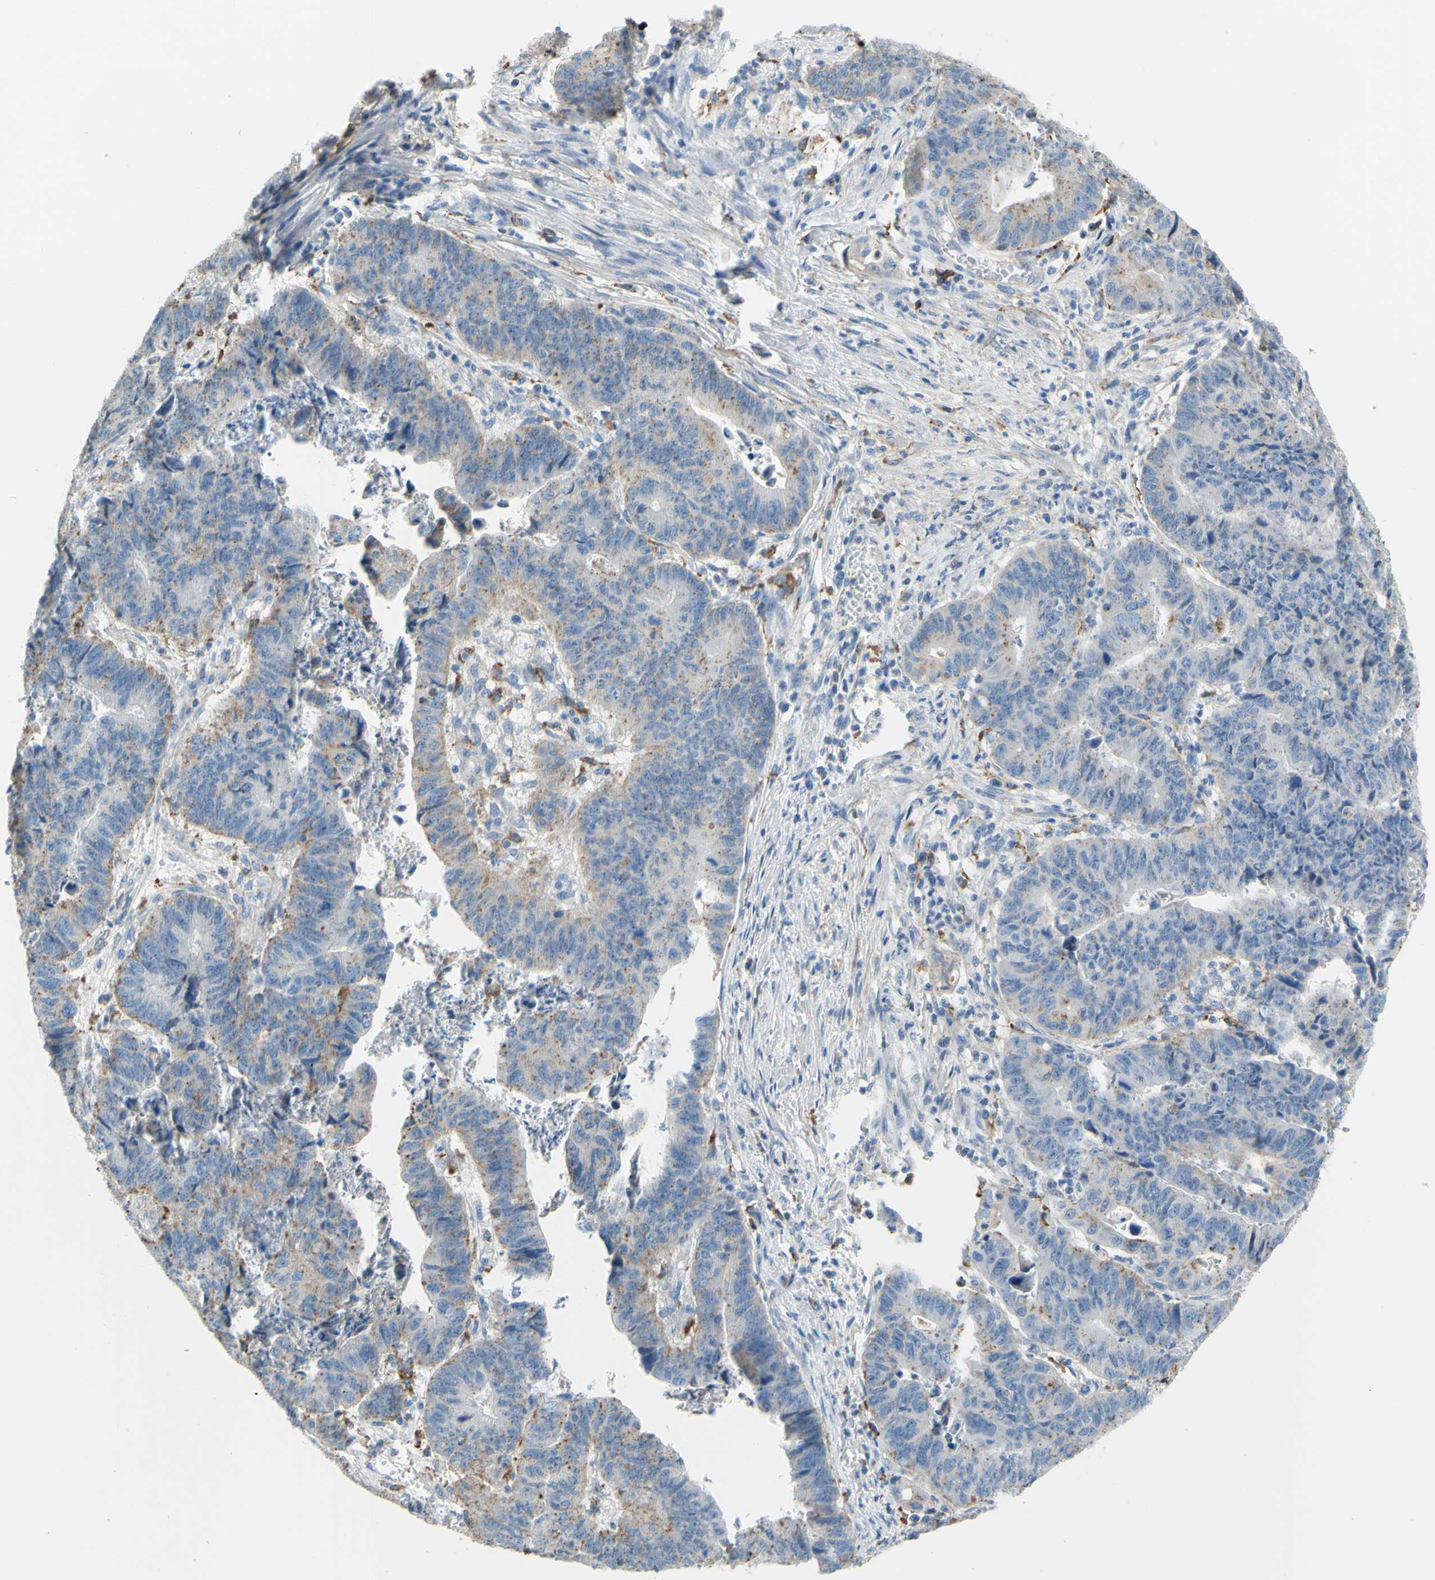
{"staining": {"intensity": "weak", "quantity": "25%-75%", "location": "cytoplasmic/membranous"}, "tissue": "stomach cancer", "cell_type": "Tumor cells", "image_type": "cancer", "snomed": [{"axis": "morphology", "description": "Adenocarcinoma, NOS"}, {"axis": "topography", "description": "Stomach, lower"}], "caption": "Immunohistochemical staining of stomach cancer shows weak cytoplasmic/membranous protein staining in about 25%-75% of tumor cells.", "gene": "CTSD", "patient": {"sex": "male", "age": 77}}